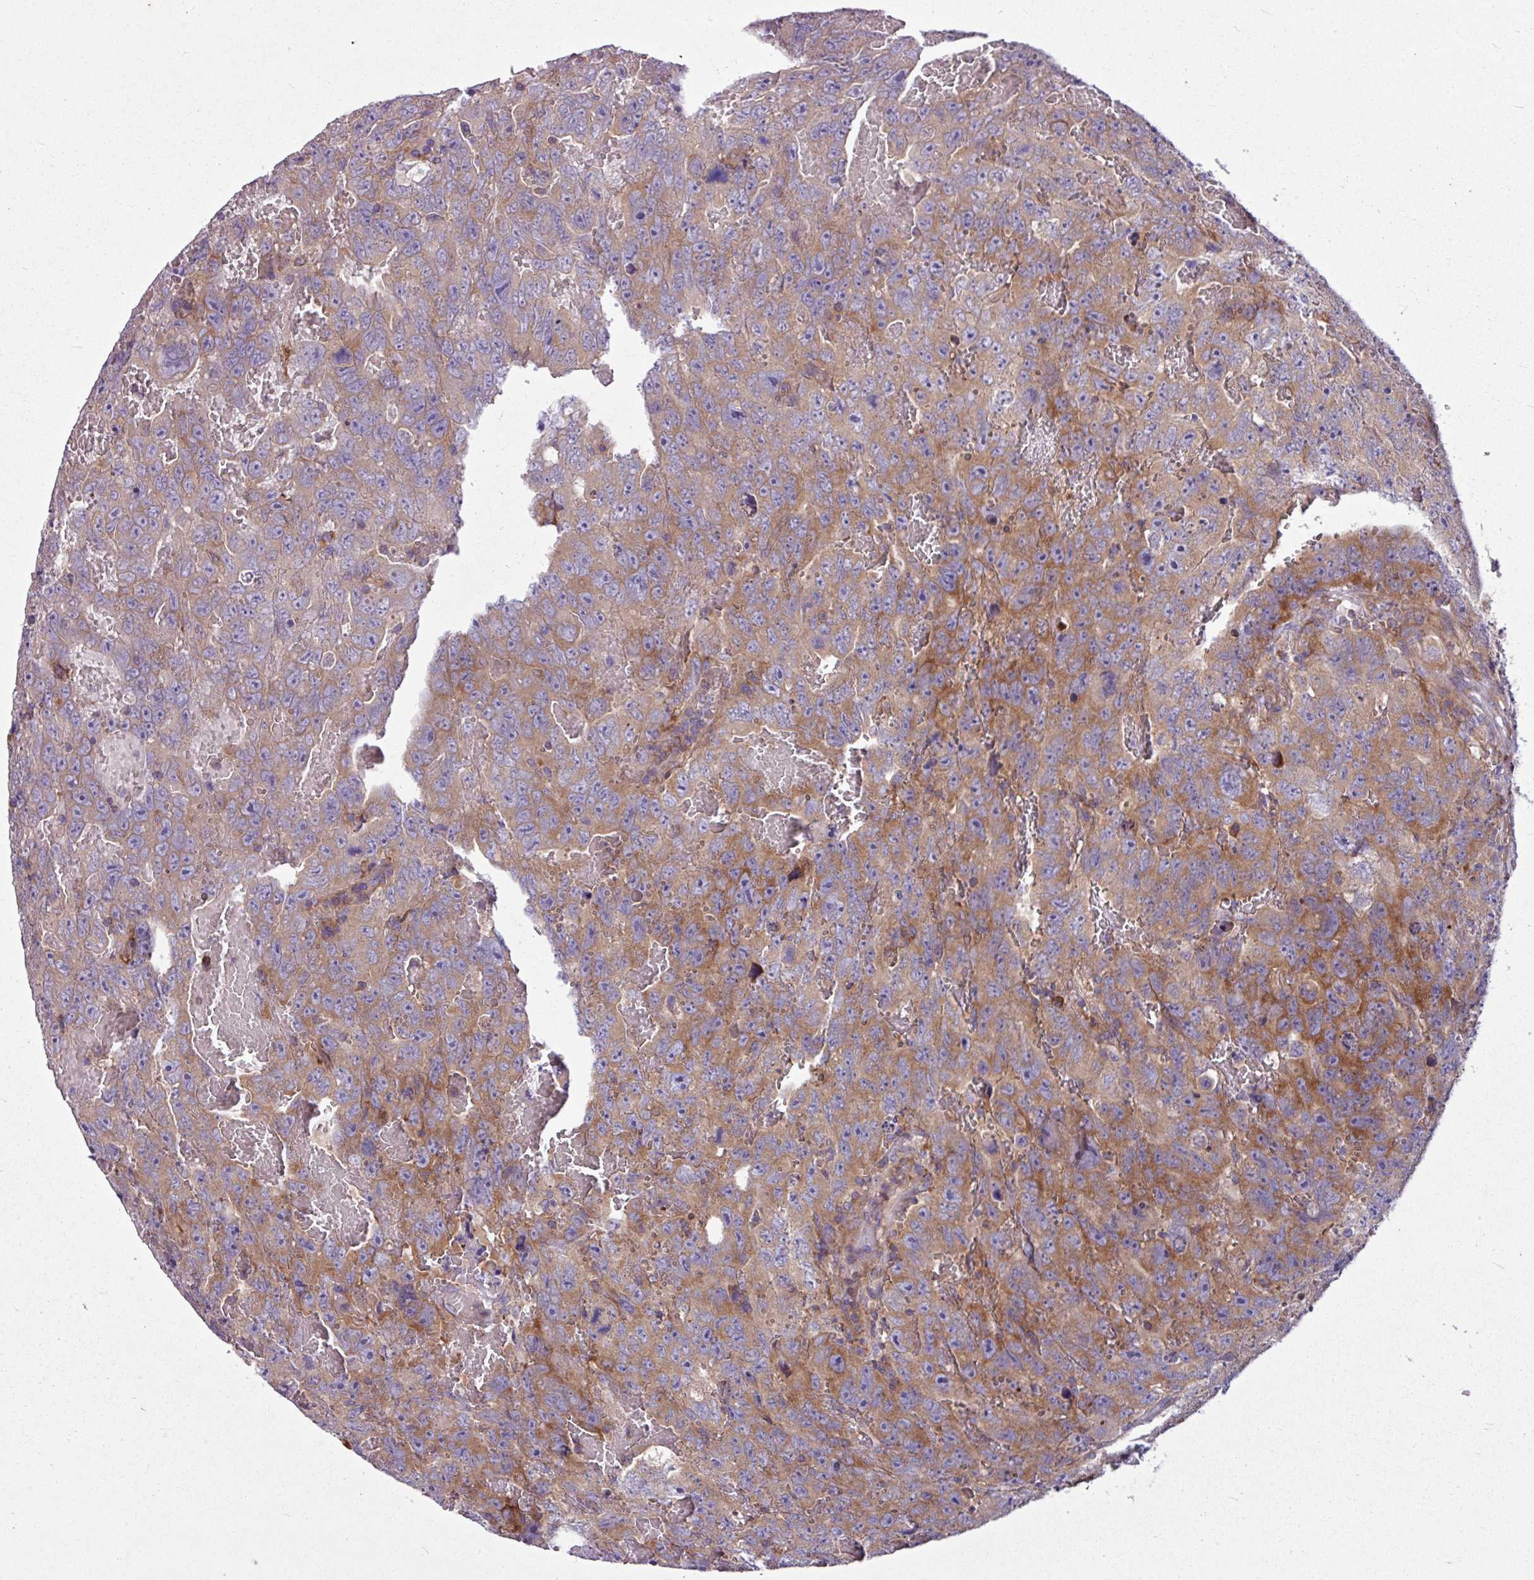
{"staining": {"intensity": "moderate", "quantity": ">75%", "location": "cytoplasmic/membranous"}, "tissue": "testis cancer", "cell_type": "Tumor cells", "image_type": "cancer", "snomed": [{"axis": "morphology", "description": "Carcinoma, Embryonal, NOS"}, {"axis": "topography", "description": "Testis"}], "caption": "Protein staining by immunohistochemistry (IHC) demonstrates moderate cytoplasmic/membranous expression in approximately >75% of tumor cells in testis cancer (embryonal carcinoma).", "gene": "MROH2A", "patient": {"sex": "male", "age": 45}}